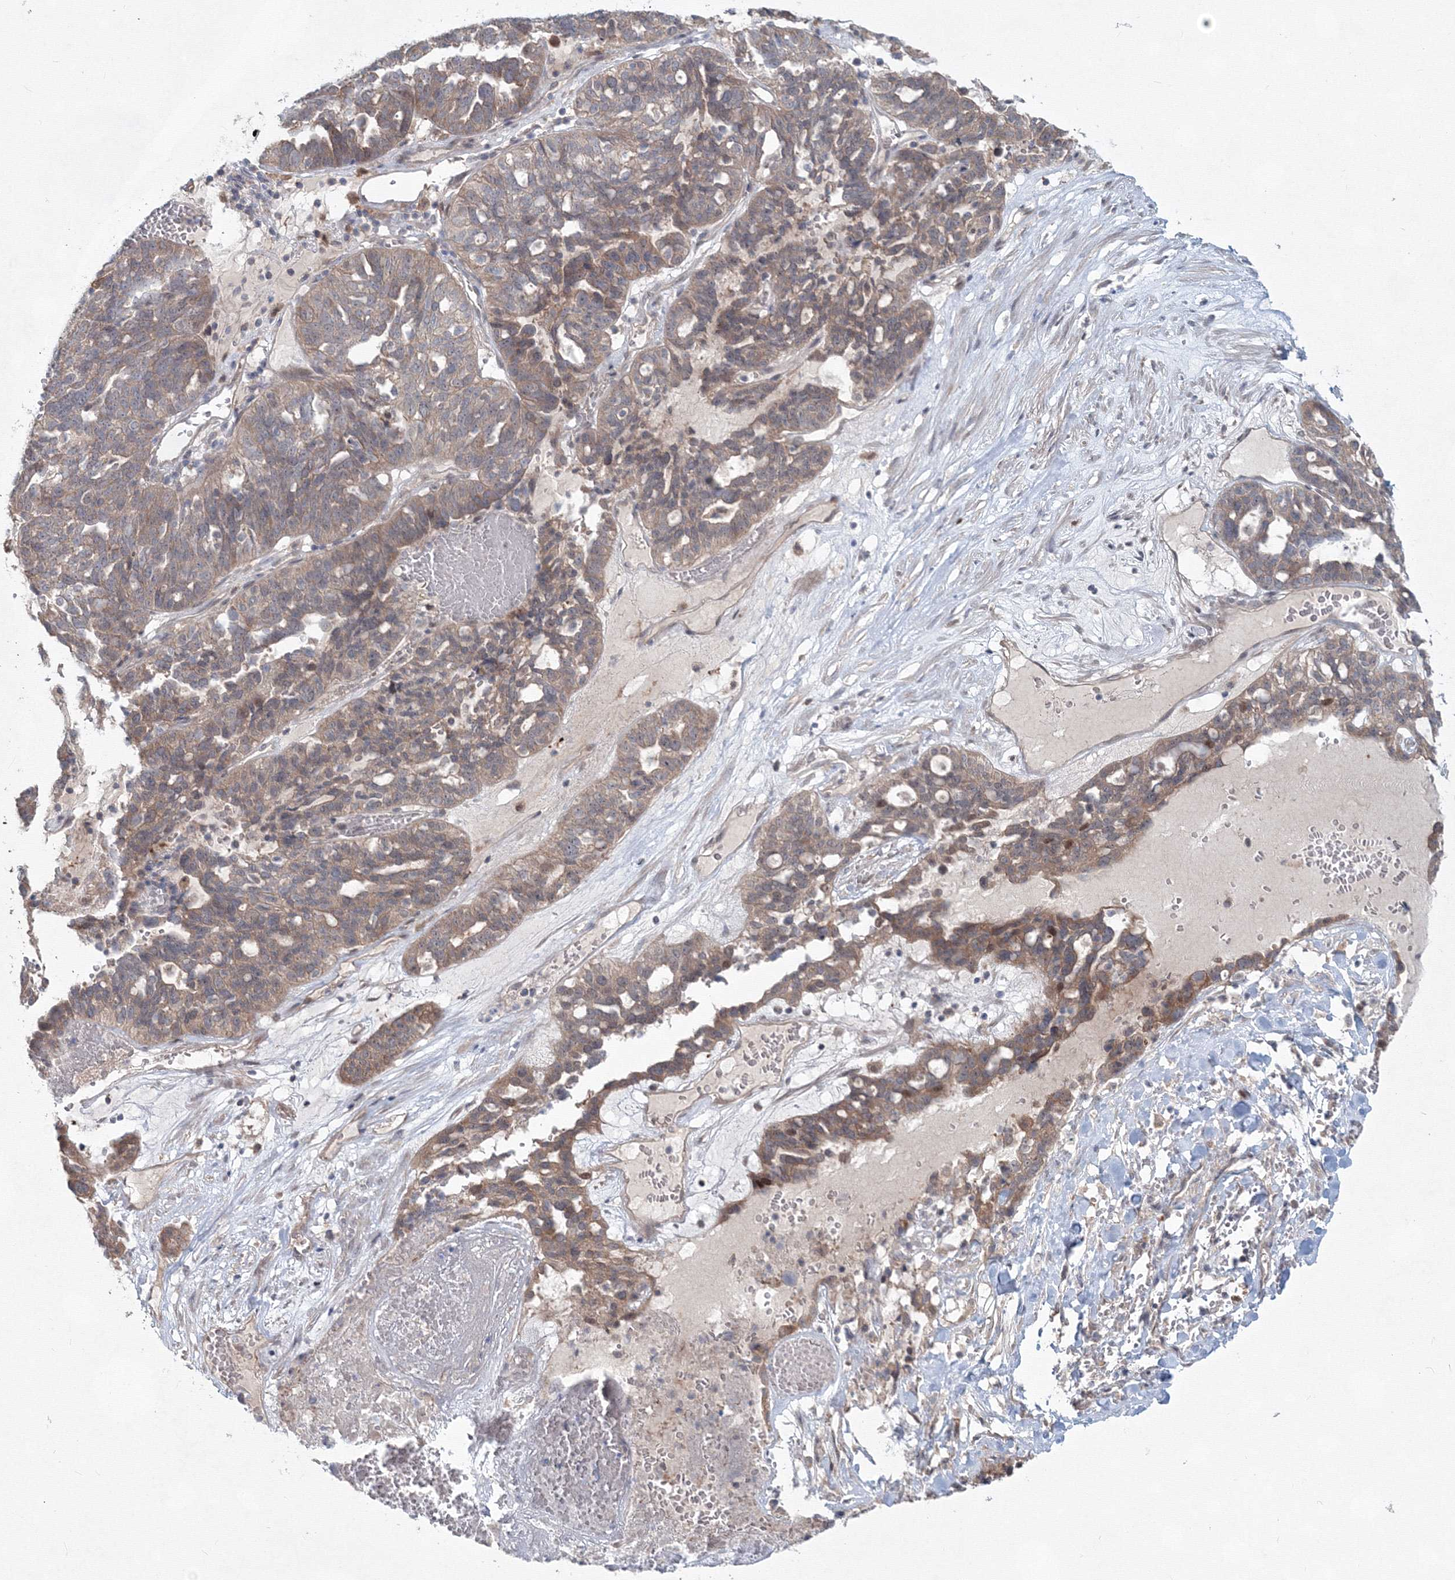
{"staining": {"intensity": "weak", "quantity": "25%-75%", "location": "cytoplasmic/membranous"}, "tissue": "ovarian cancer", "cell_type": "Tumor cells", "image_type": "cancer", "snomed": [{"axis": "morphology", "description": "Cystadenocarcinoma, serous, NOS"}, {"axis": "topography", "description": "Ovary"}], "caption": "Immunohistochemistry (IHC) (DAB) staining of human ovarian cancer (serous cystadenocarcinoma) reveals weak cytoplasmic/membranous protein positivity in approximately 25%-75% of tumor cells.", "gene": "MKRN2", "patient": {"sex": "female", "age": 59}}